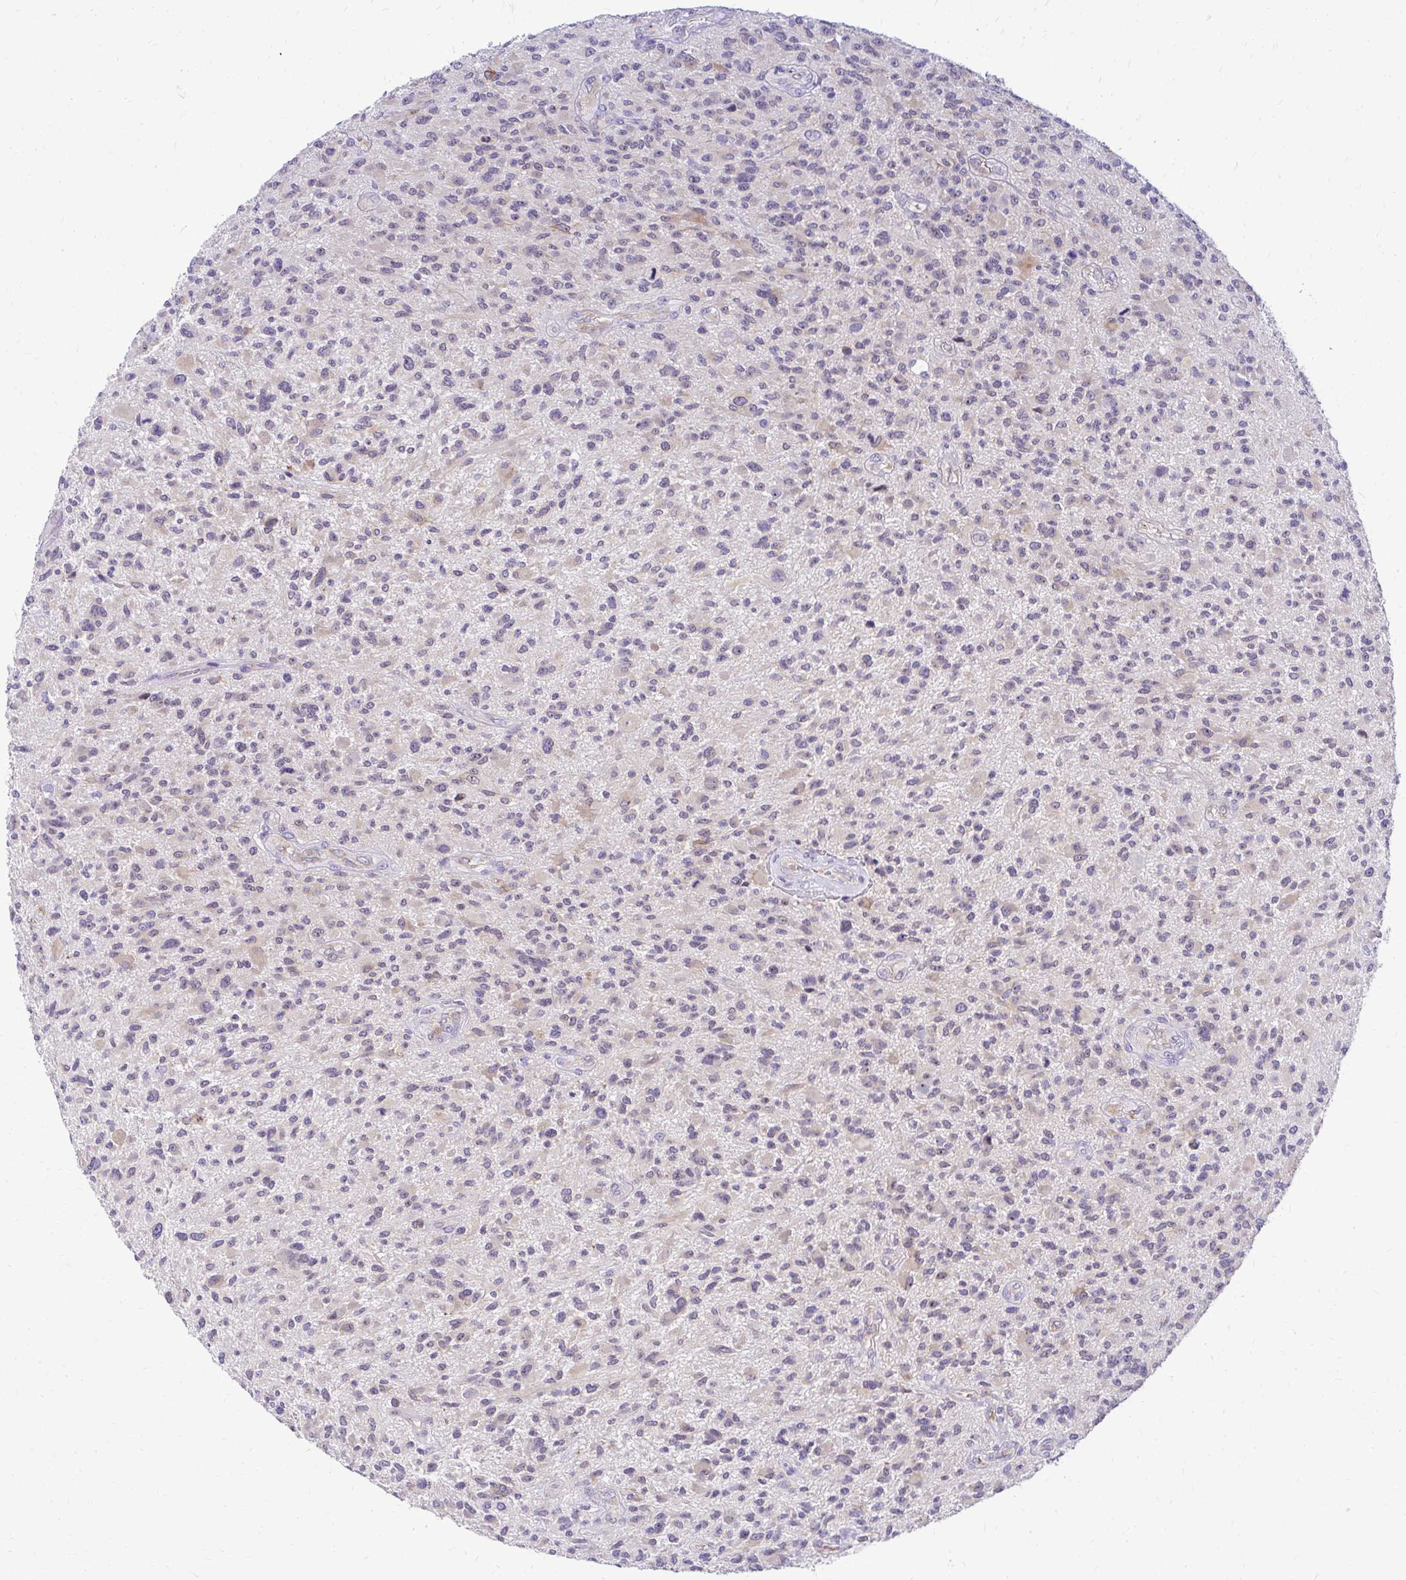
{"staining": {"intensity": "weak", "quantity": "<25%", "location": "cytoplasmic/membranous"}, "tissue": "glioma", "cell_type": "Tumor cells", "image_type": "cancer", "snomed": [{"axis": "morphology", "description": "Glioma, malignant, High grade"}, {"axis": "topography", "description": "Brain"}], "caption": "There is no significant expression in tumor cells of glioma. (Brightfield microscopy of DAB (3,3'-diaminobenzidine) immunohistochemistry (IHC) at high magnification).", "gene": "NIFK", "patient": {"sex": "male", "age": 47}}